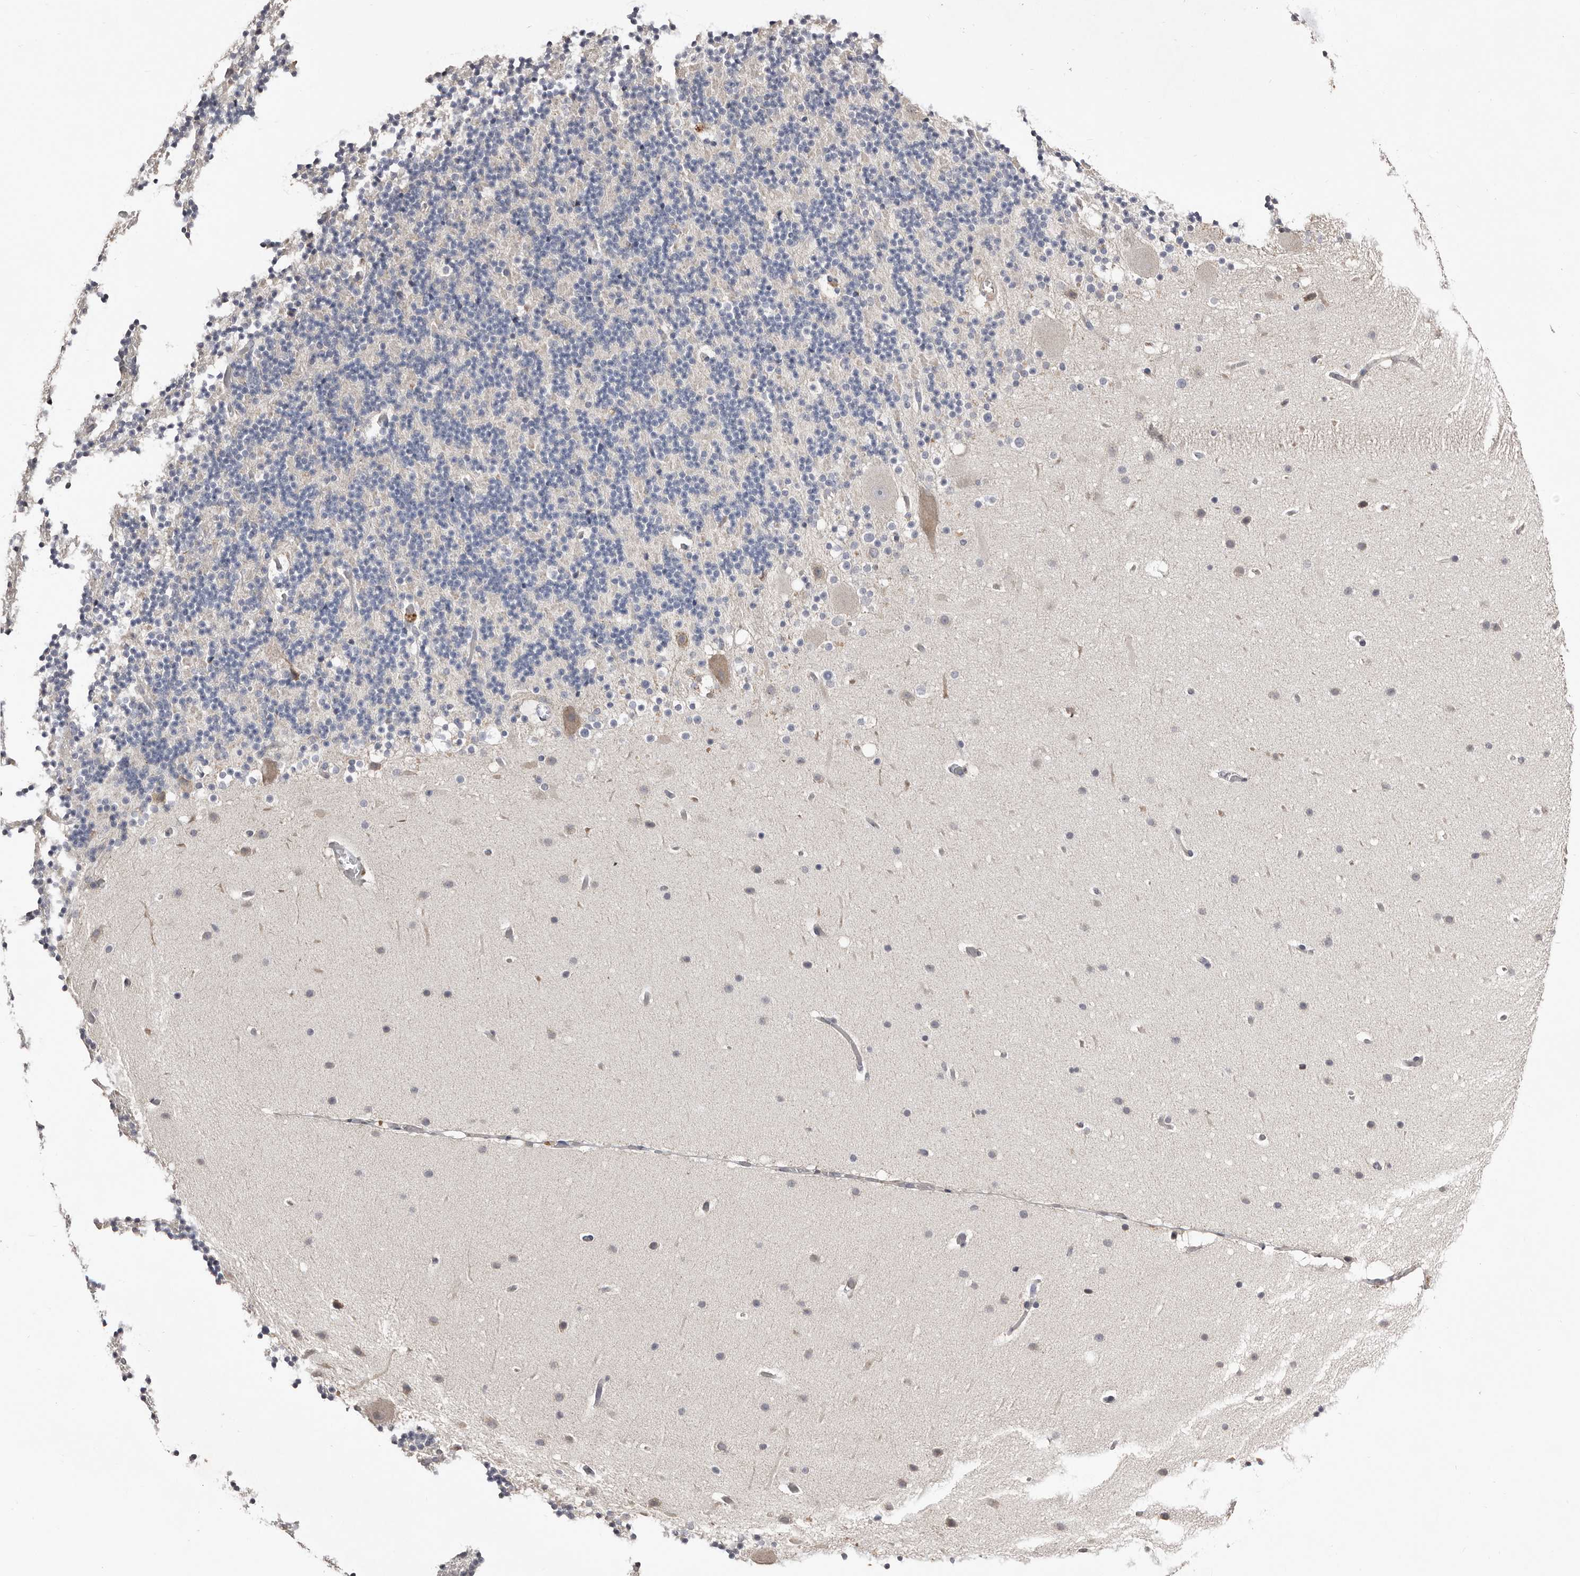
{"staining": {"intensity": "negative", "quantity": "none", "location": "none"}, "tissue": "cerebellum", "cell_type": "Cells in granular layer", "image_type": "normal", "snomed": [{"axis": "morphology", "description": "Normal tissue, NOS"}, {"axis": "topography", "description": "Cerebellum"}], "caption": "Immunohistochemistry of normal cerebellum reveals no positivity in cells in granular layer. Nuclei are stained in blue.", "gene": "SLC39A2", "patient": {"sex": "male", "age": 57}}